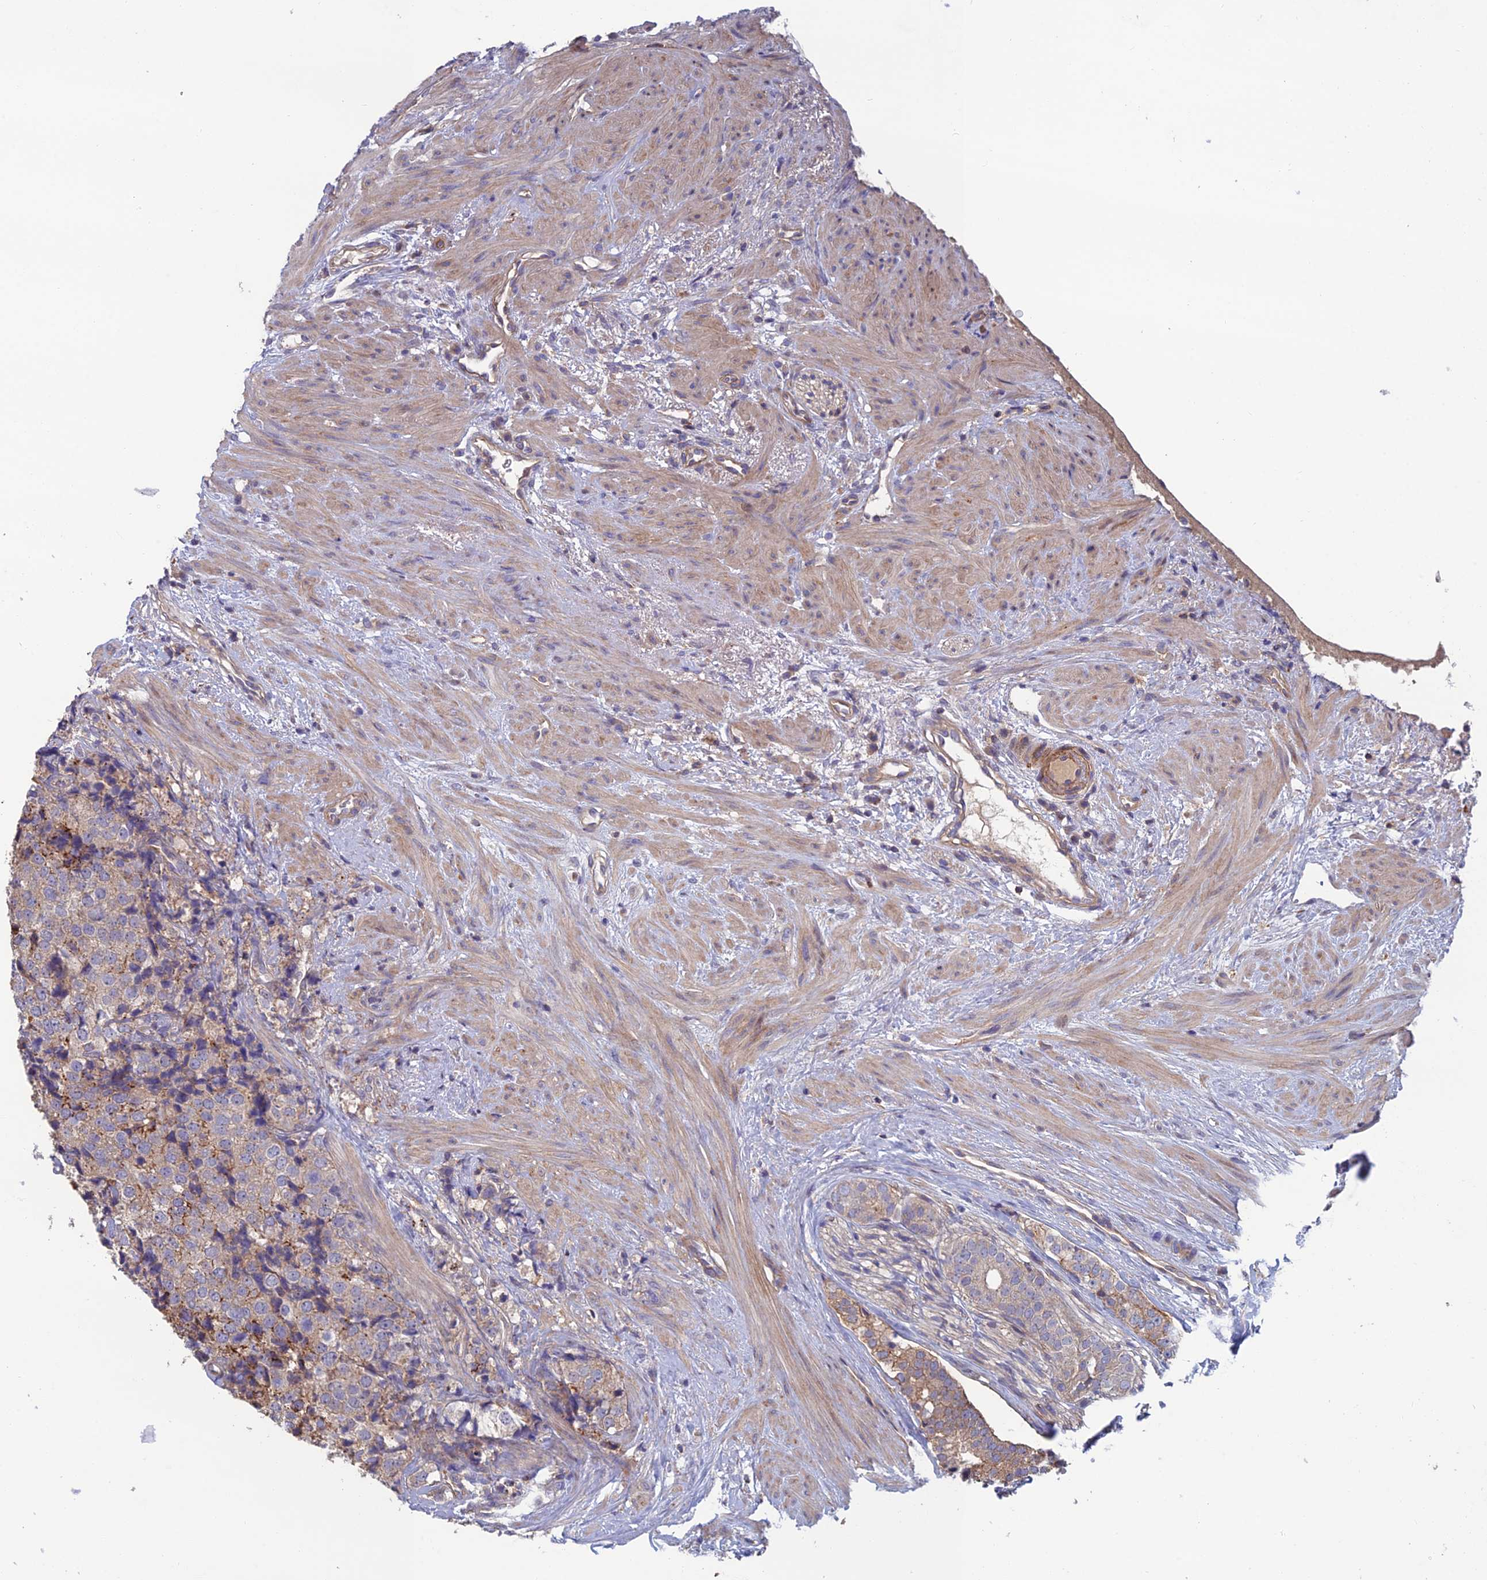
{"staining": {"intensity": "negative", "quantity": "none", "location": "none"}, "tissue": "prostate cancer", "cell_type": "Tumor cells", "image_type": "cancer", "snomed": [{"axis": "morphology", "description": "Adenocarcinoma, High grade"}, {"axis": "topography", "description": "Prostate"}], "caption": "Tumor cells show no significant positivity in adenocarcinoma (high-grade) (prostate).", "gene": "C15orf62", "patient": {"sex": "male", "age": 49}}